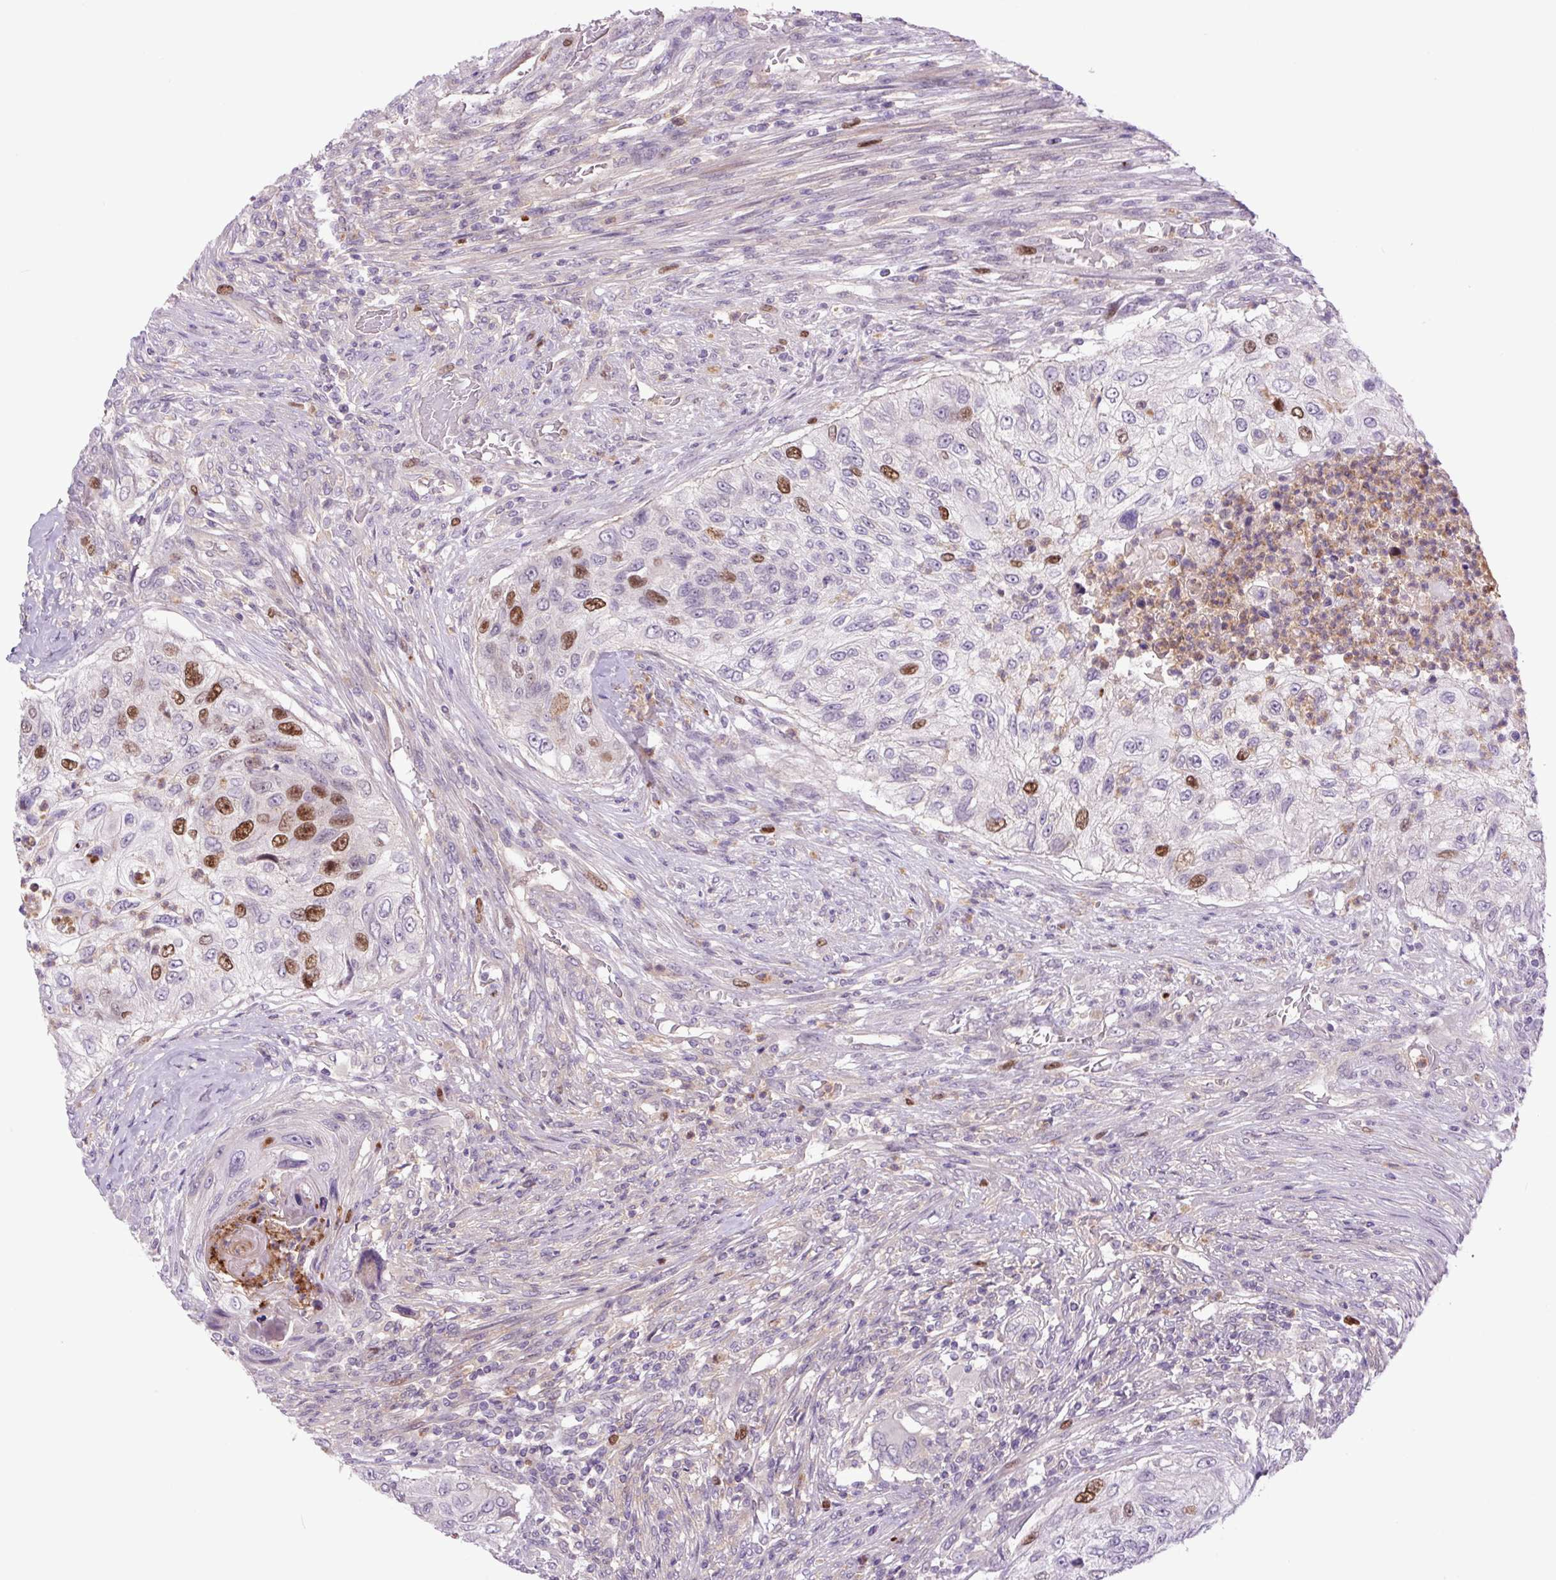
{"staining": {"intensity": "moderate", "quantity": "25%-75%", "location": "nuclear"}, "tissue": "urothelial cancer", "cell_type": "Tumor cells", "image_type": "cancer", "snomed": [{"axis": "morphology", "description": "Urothelial carcinoma, High grade"}, {"axis": "topography", "description": "Urinary bladder"}], "caption": "IHC (DAB (3,3'-diaminobenzidine)) staining of human urothelial cancer exhibits moderate nuclear protein staining in approximately 25%-75% of tumor cells.", "gene": "KIFC1", "patient": {"sex": "female", "age": 60}}